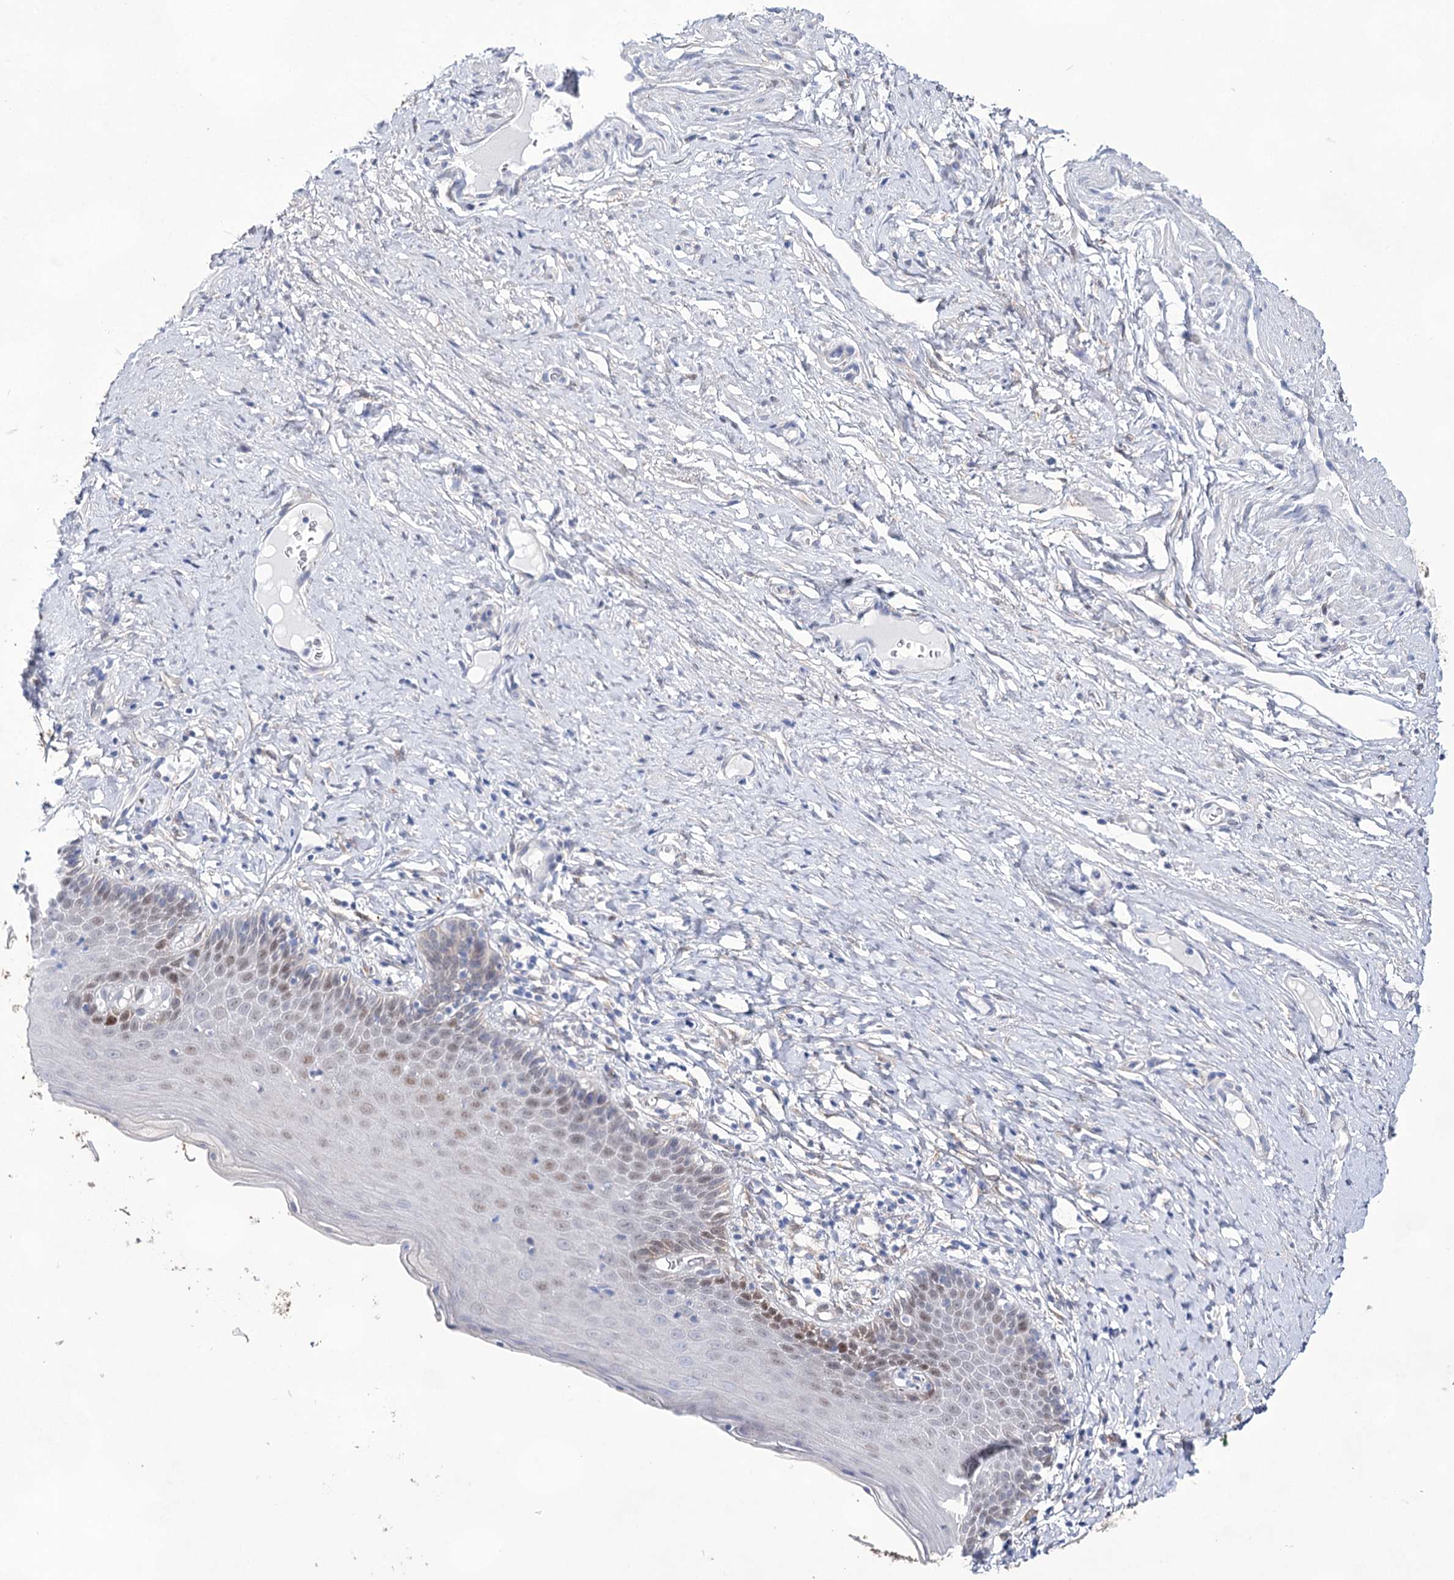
{"staining": {"intensity": "moderate", "quantity": "25%-75%", "location": "cytoplasmic/membranous"}, "tissue": "cervix", "cell_type": "Glandular cells", "image_type": "normal", "snomed": [{"axis": "morphology", "description": "Normal tissue, NOS"}, {"axis": "topography", "description": "Cervix"}], "caption": "Immunohistochemical staining of normal human cervix shows moderate cytoplasmic/membranous protein staining in about 25%-75% of glandular cells.", "gene": "UGDH", "patient": {"sex": "female", "age": 42}}